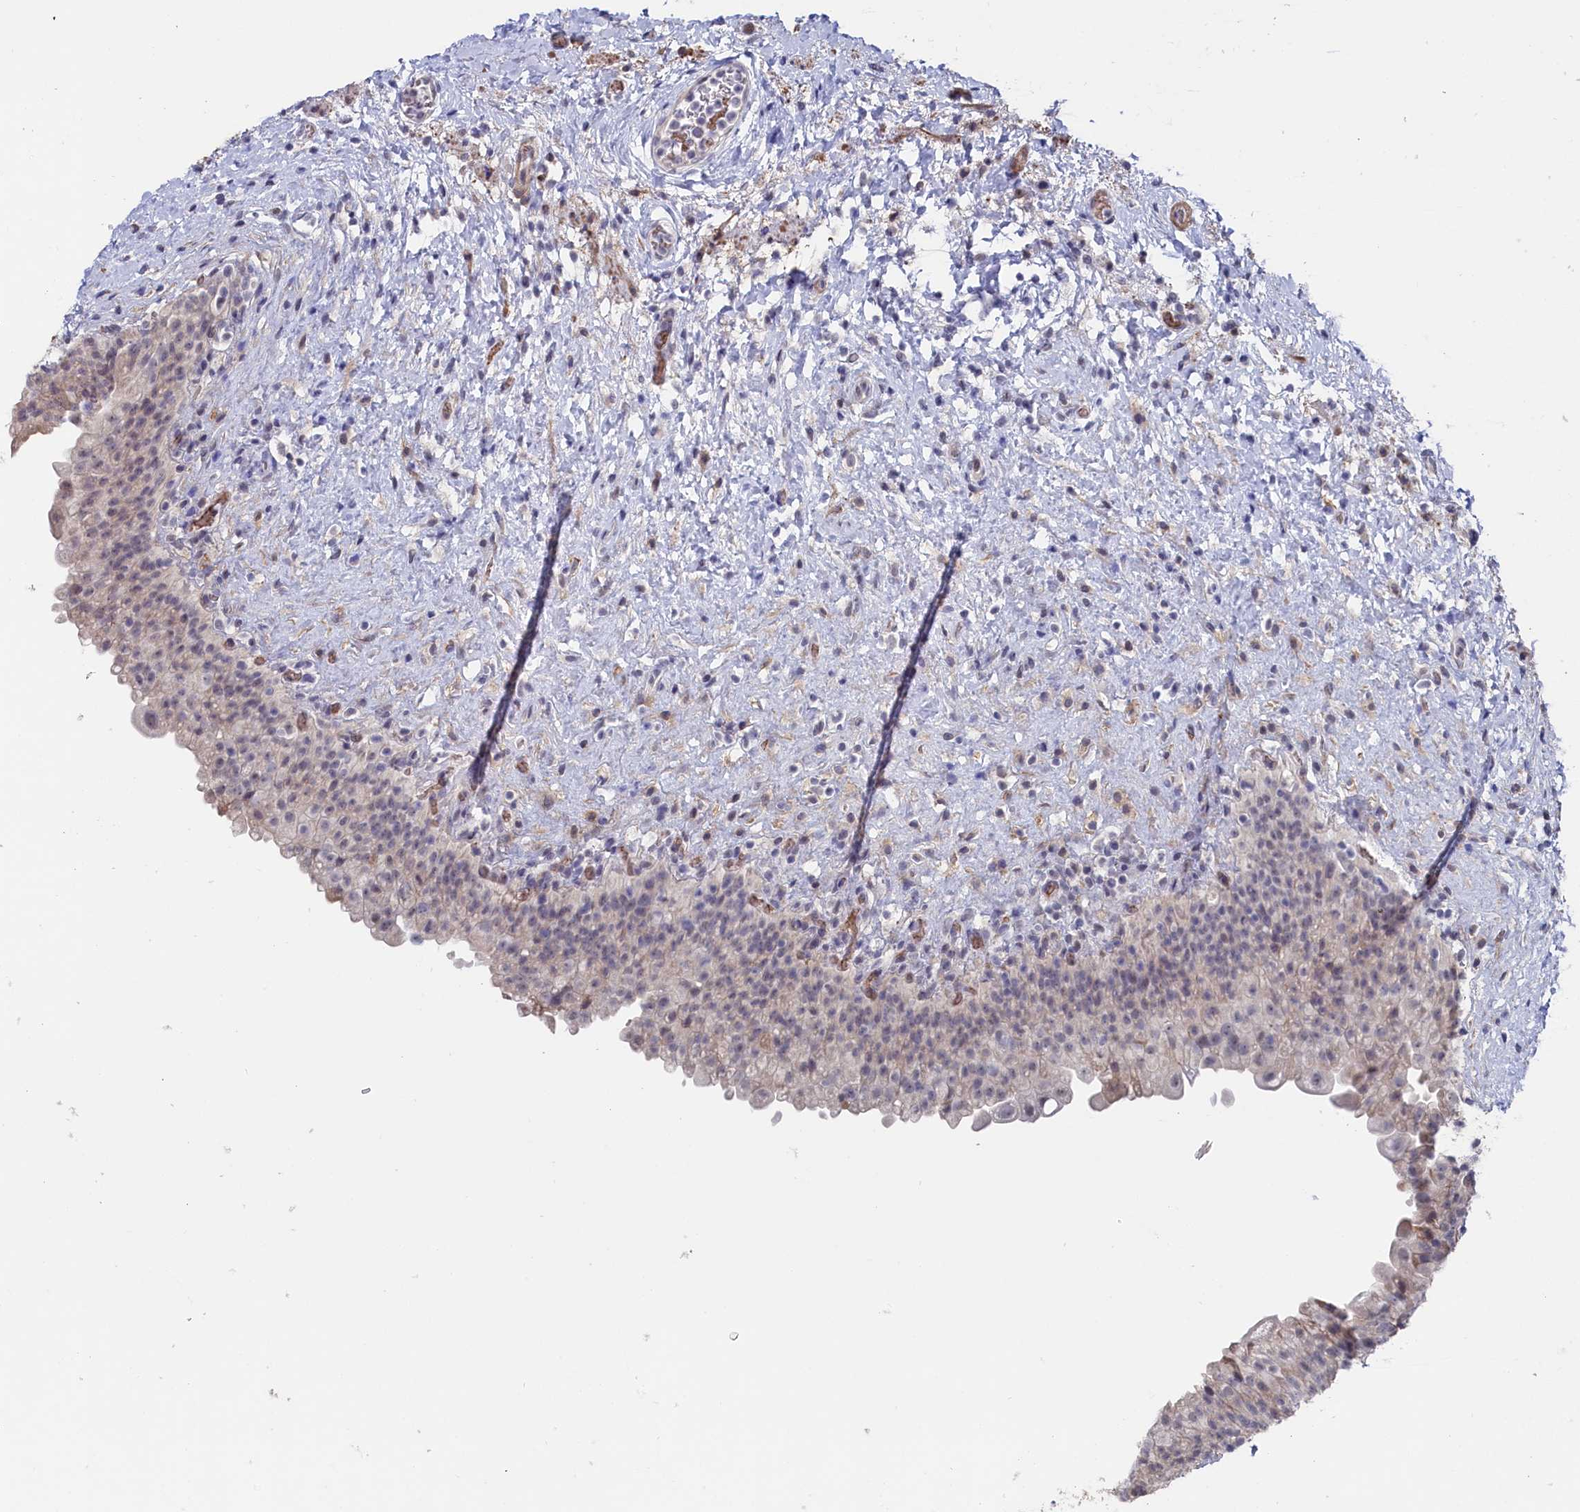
{"staining": {"intensity": "weak", "quantity": "<25%", "location": "nuclear"}, "tissue": "urinary bladder", "cell_type": "Urothelial cells", "image_type": "normal", "snomed": [{"axis": "morphology", "description": "Normal tissue, NOS"}, {"axis": "topography", "description": "Urinary bladder"}], "caption": "DAB immunohistochemical staining of normal urinary bladder displays no significant staining in urothelial cells. (Immunohistochemistry (ihc), brightfield microscopy, high magnification).", "gene": "TIGD4", "patient": {"sex": "female", "age": 27}}